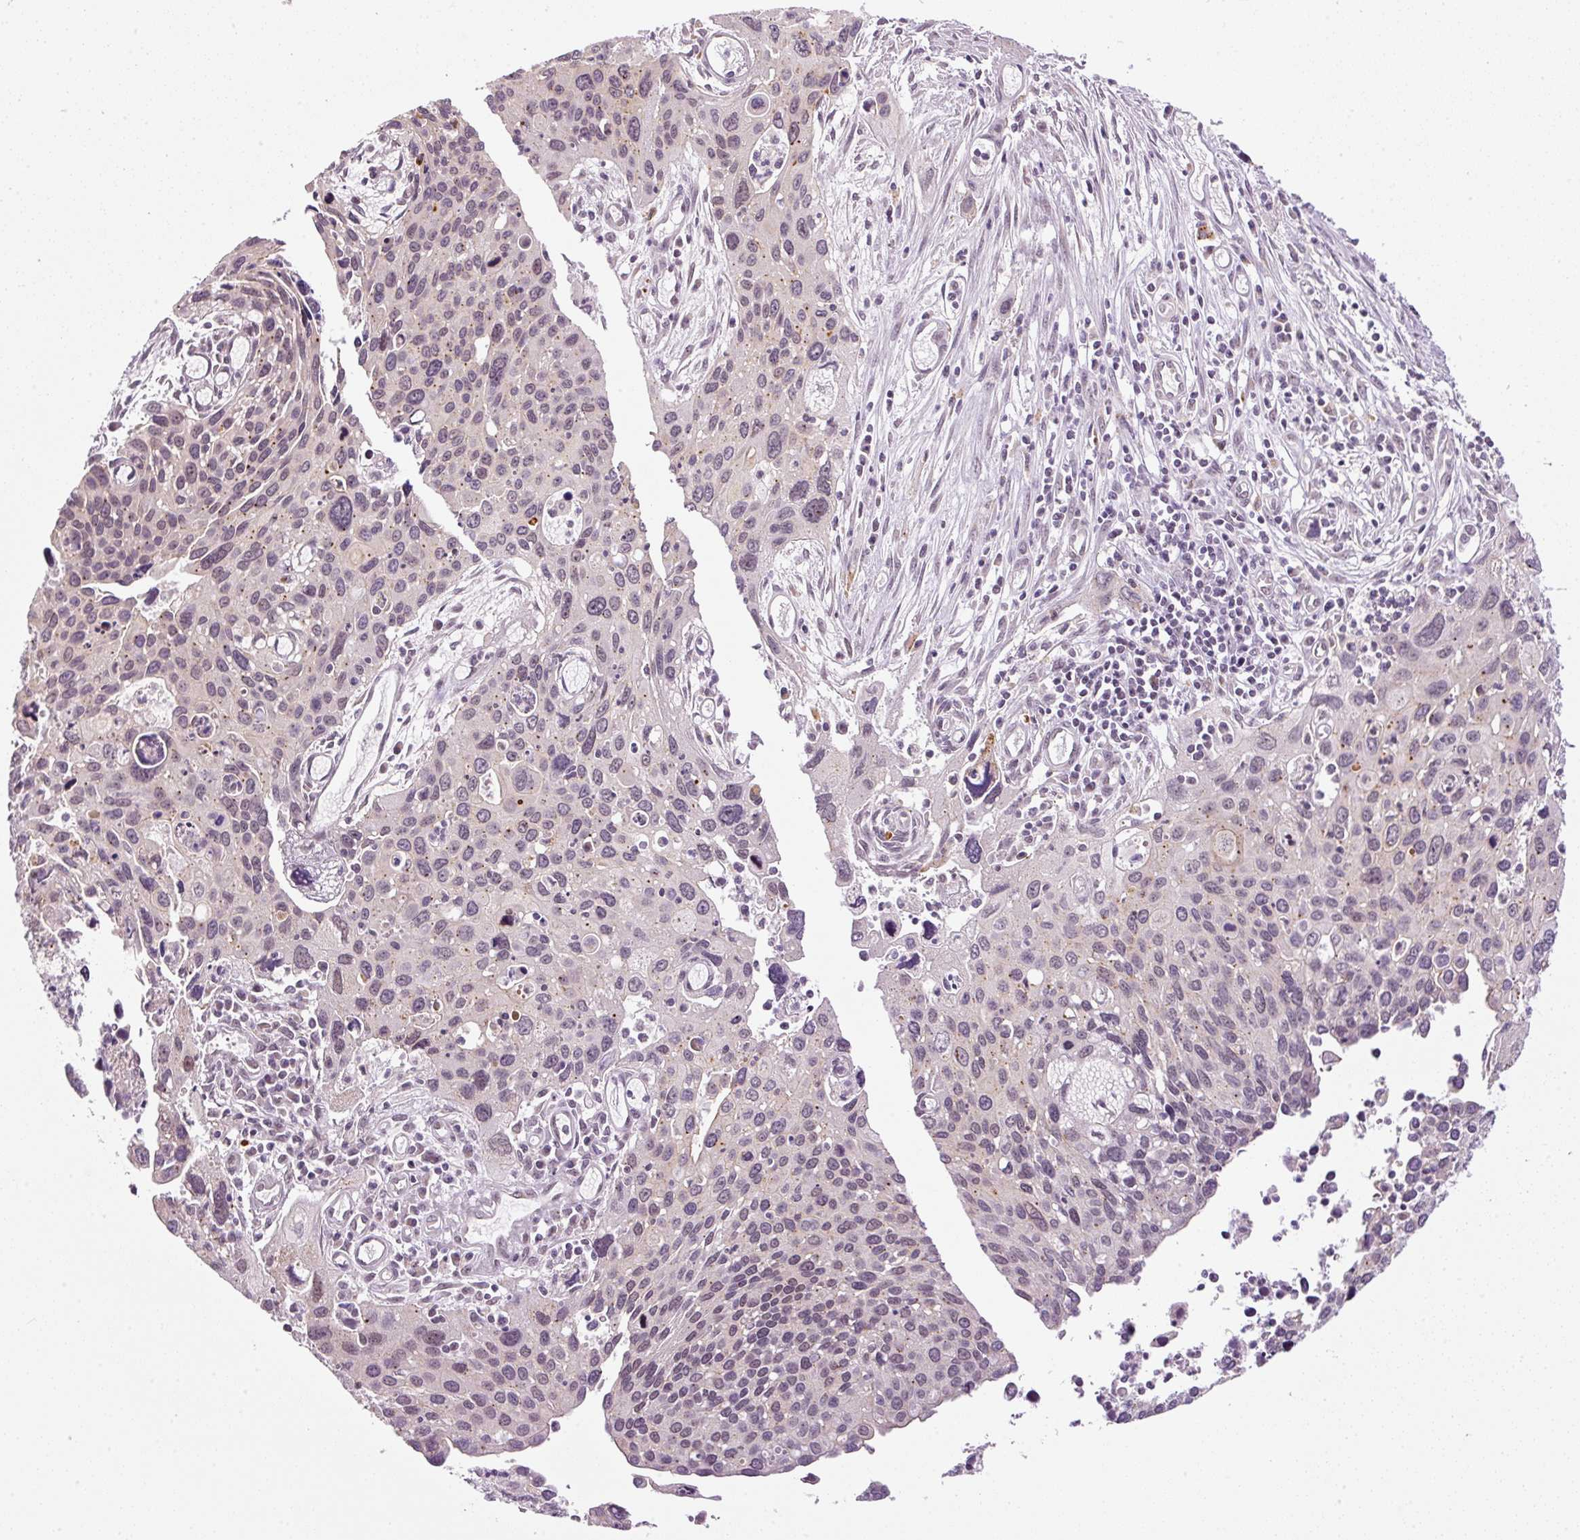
{"staining": {"intensity": "negative", "quantity": "none", "location": "none"}, "tissue": "cervical cancer", "cell_type": "Tumor cells", "image_type": "cancer", "snomed": [{"axis": "morphology", "description": "Squamous cell carcinoma, NOS"}, {"axis": "topography", "description": "Cervix"}], "caption": "A high-resolution micrograph shows IHC staining of cervical cancer (squamous cell carcinoma), which demonstrates no significant positivity in tumor cells.", "gene": "ZNF639", "patient": {"sex": "female", "age": 55}}